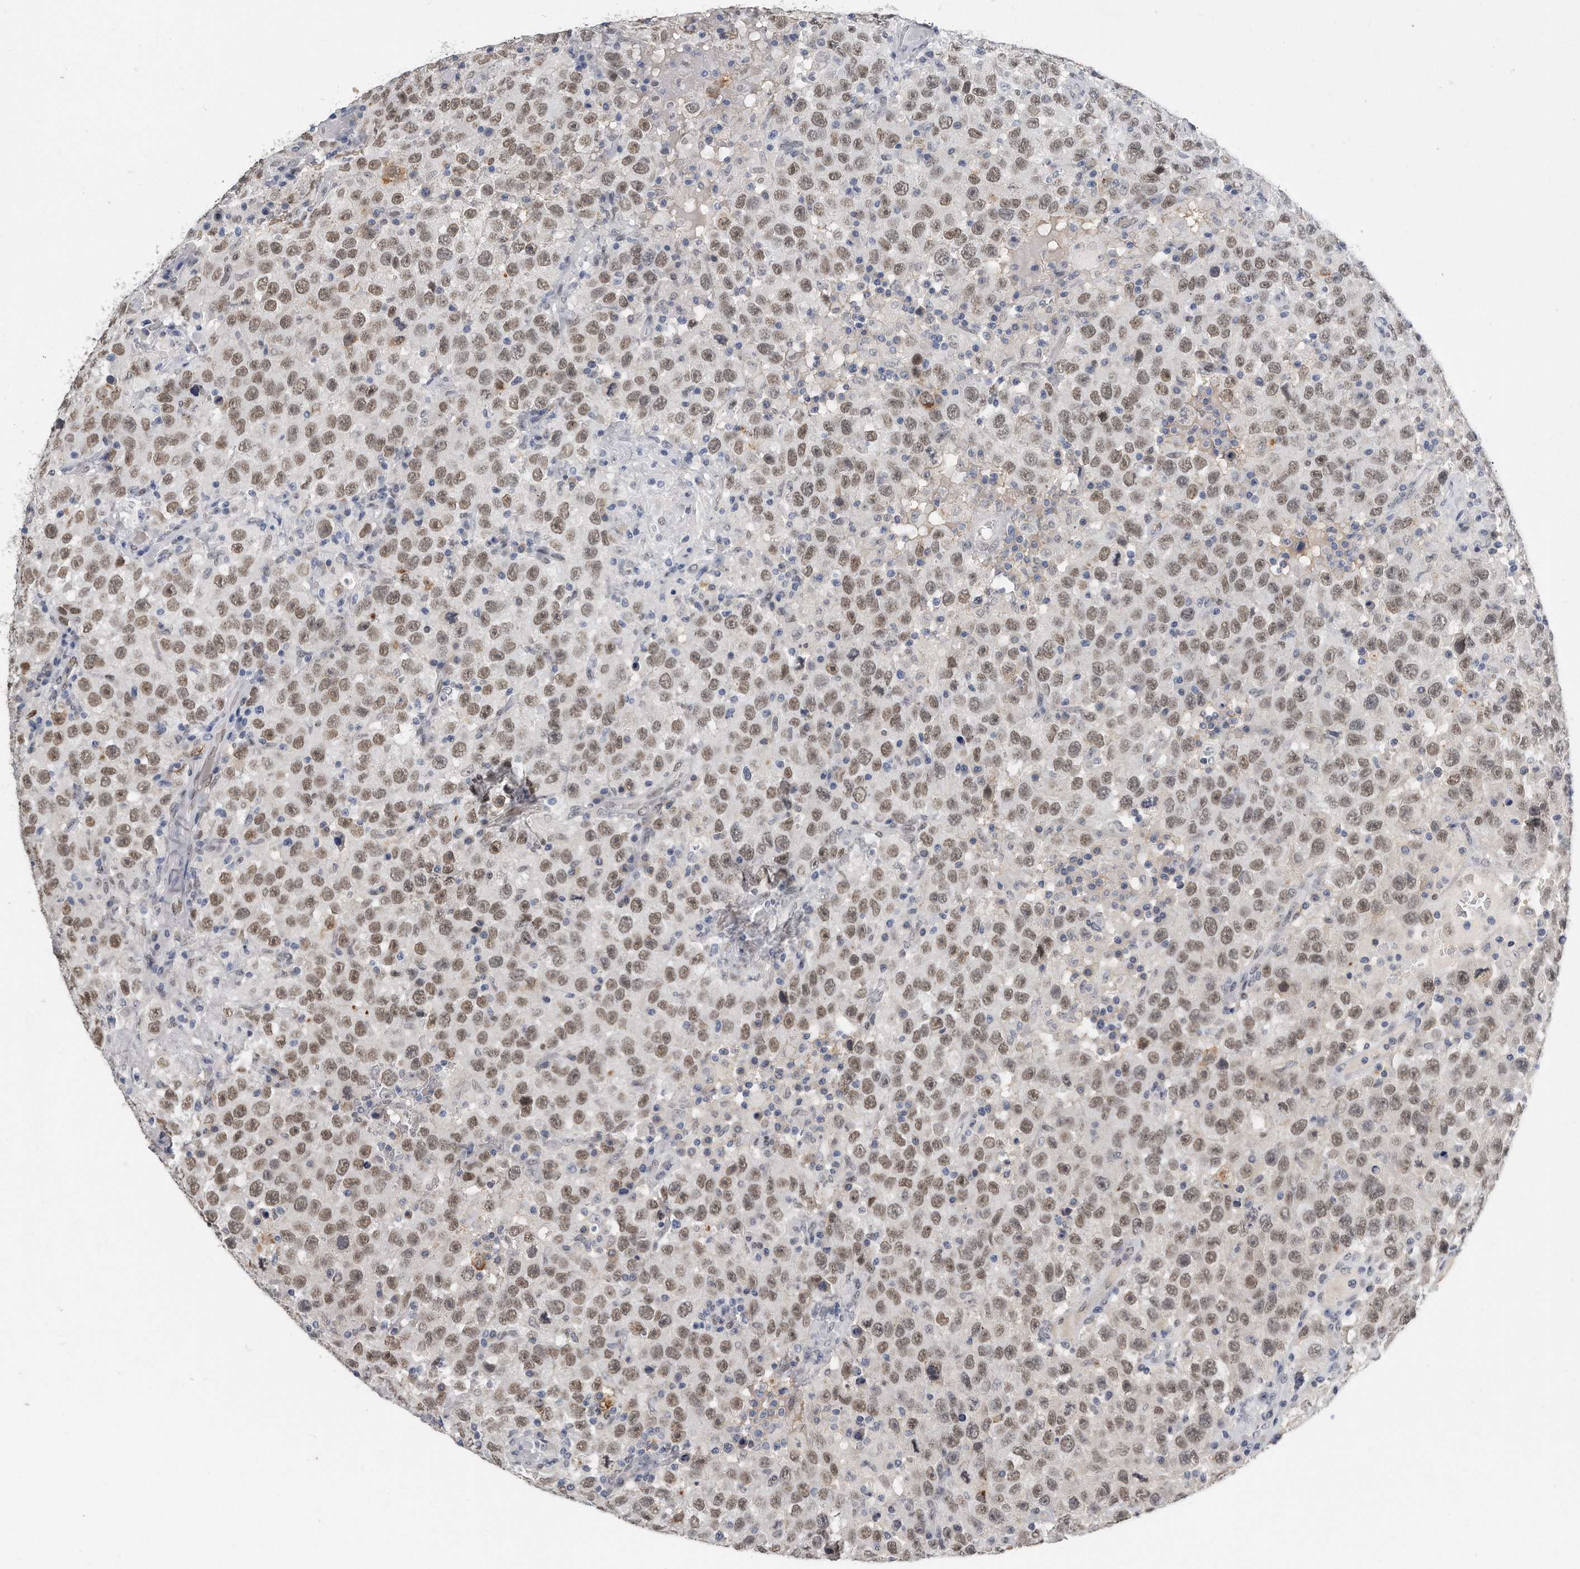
{"staining": {"intensity": "moderate", "quantity": ">75%", "location": "nuclear"}, "tissue": "testis cancer", "cell_type": "Tumor cells", "image_type": "cancer", "snomed": [{"axis": "morphology", "description": "Seminoma, NOS"}, {"axis": "topography", "description": "Testis"}], "caption": "Testis seminoma stained with a protein marker displays moderate staining in tumor cells.", "gene": "CTBP2", "patient": {"sex": "male", "age": 41}}